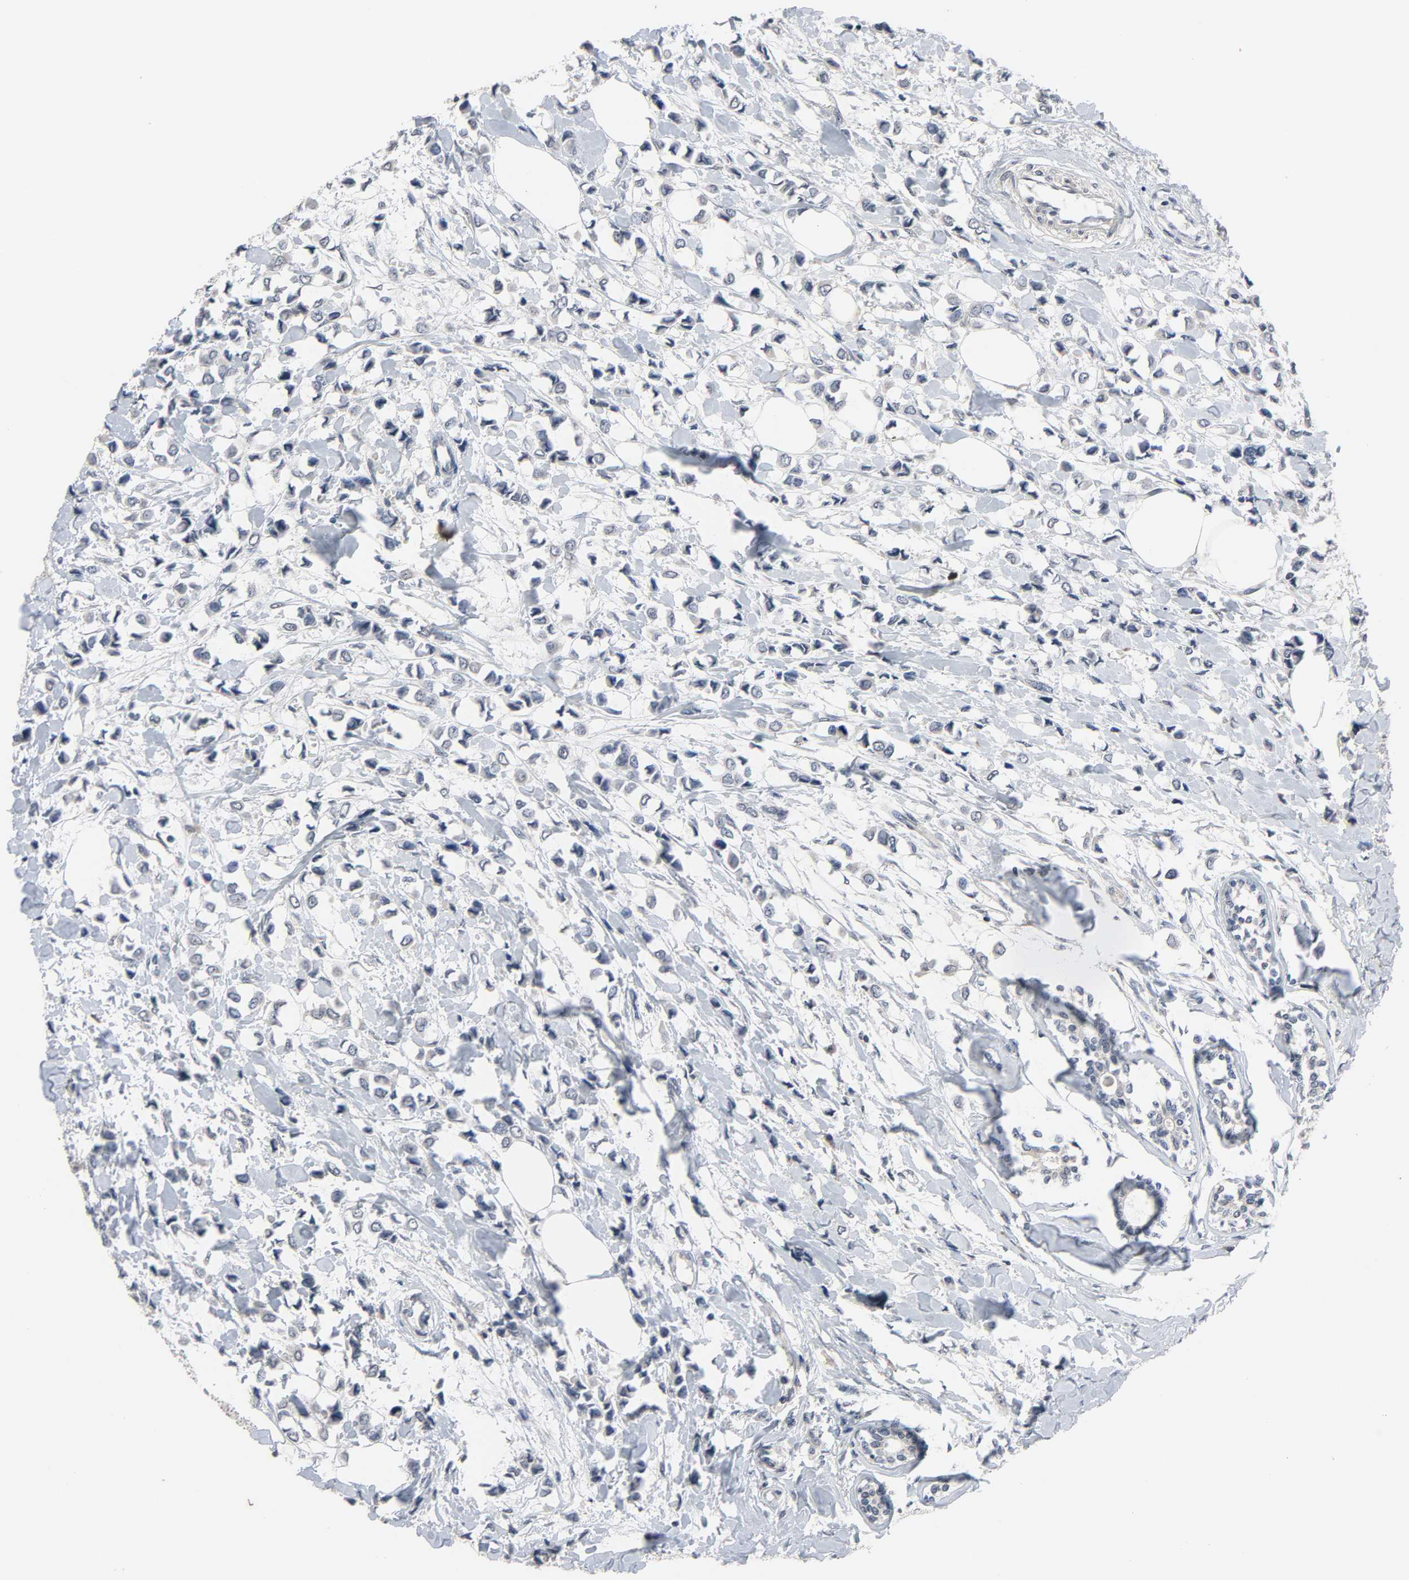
{"staining": {"intensity": "negative", "quantity": "none", "location": "none"}, "tissue": "breast cancer", "cell_type": "Tumor cells", "image_type": "cancer", "snomed": [{"axis": "morphology", "description": "Lobular carcinoma"}, {"axis": "topography", "description": "Breast"}], "caption": "The histopathology image demonstrates no significant staining in tumor cells of breast cancer (lobular carcinoma). (Stains: DAB (3,3'-diaminobenzidine) immunohistochemistry (IHC) with hematoxylin counter stain, Microscopy: brightfield microscopy at high magnification).", "gene": "MT3", "patient": {"sex": "female", "age": 51}}